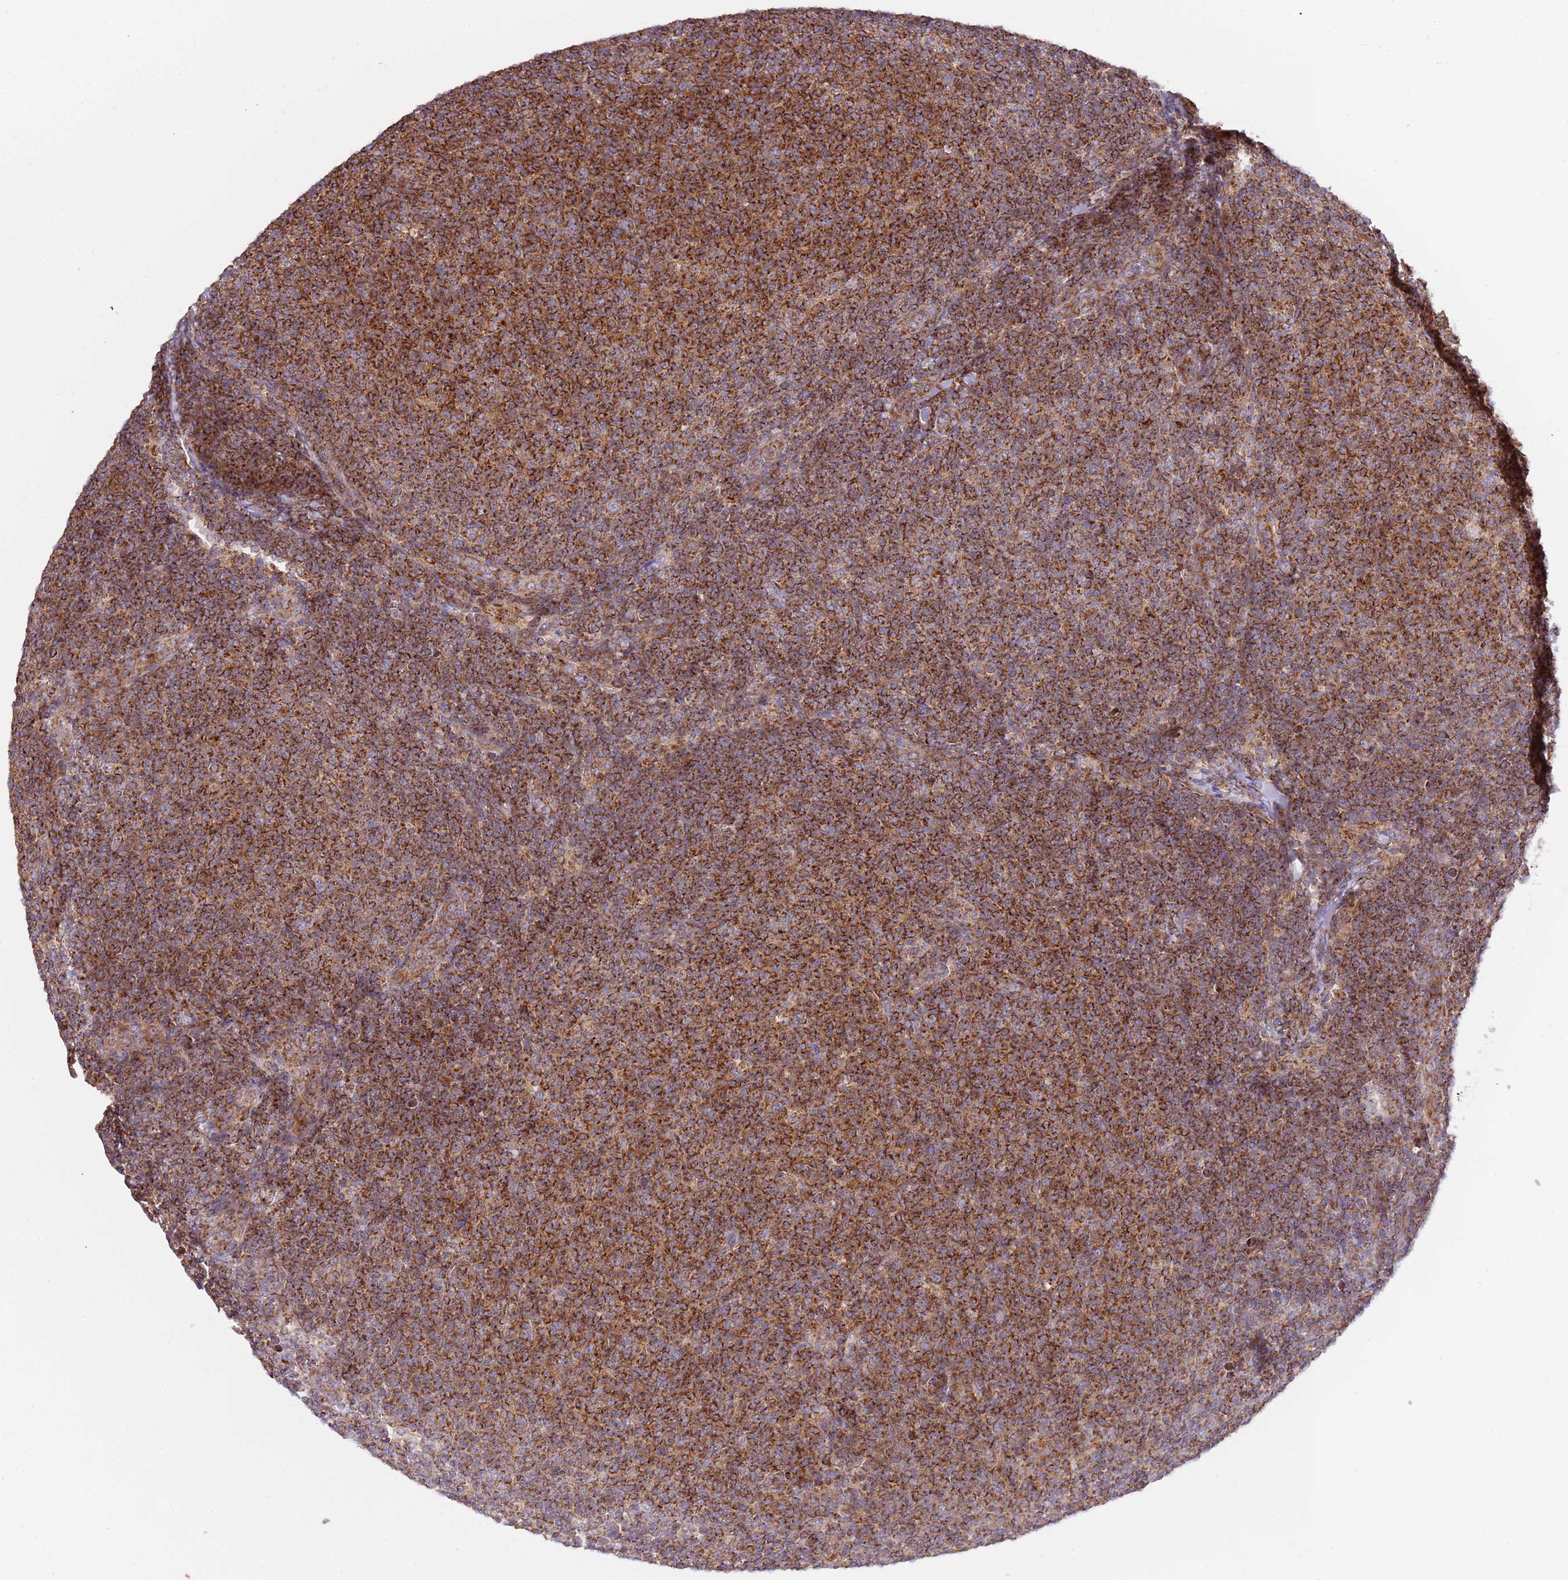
{"staining": {"intensity": "moderate", "quantity": ">75%", "location": "cytoplasmic/membranous"}, "tissue": "lymphoma", "cell_type": "Tumor cells", "image_type": "cancer", "snomed": [{"axis": "morphology", "description": "Malignant lymphoma, non-Hodgkin's type, Low grade"}, {"axis": "topography", "description": "Lymph node"}], "caption": "Malignant lymphoma, non-Hodgkin's type (low-grade) was stained to show a protein in brown. There is medium levels of moderate cytoplasmic/membranous expression in about >75% of tumor cells.", "gene": "IRS4", "patient": {"sex": "male", "age": 66}}